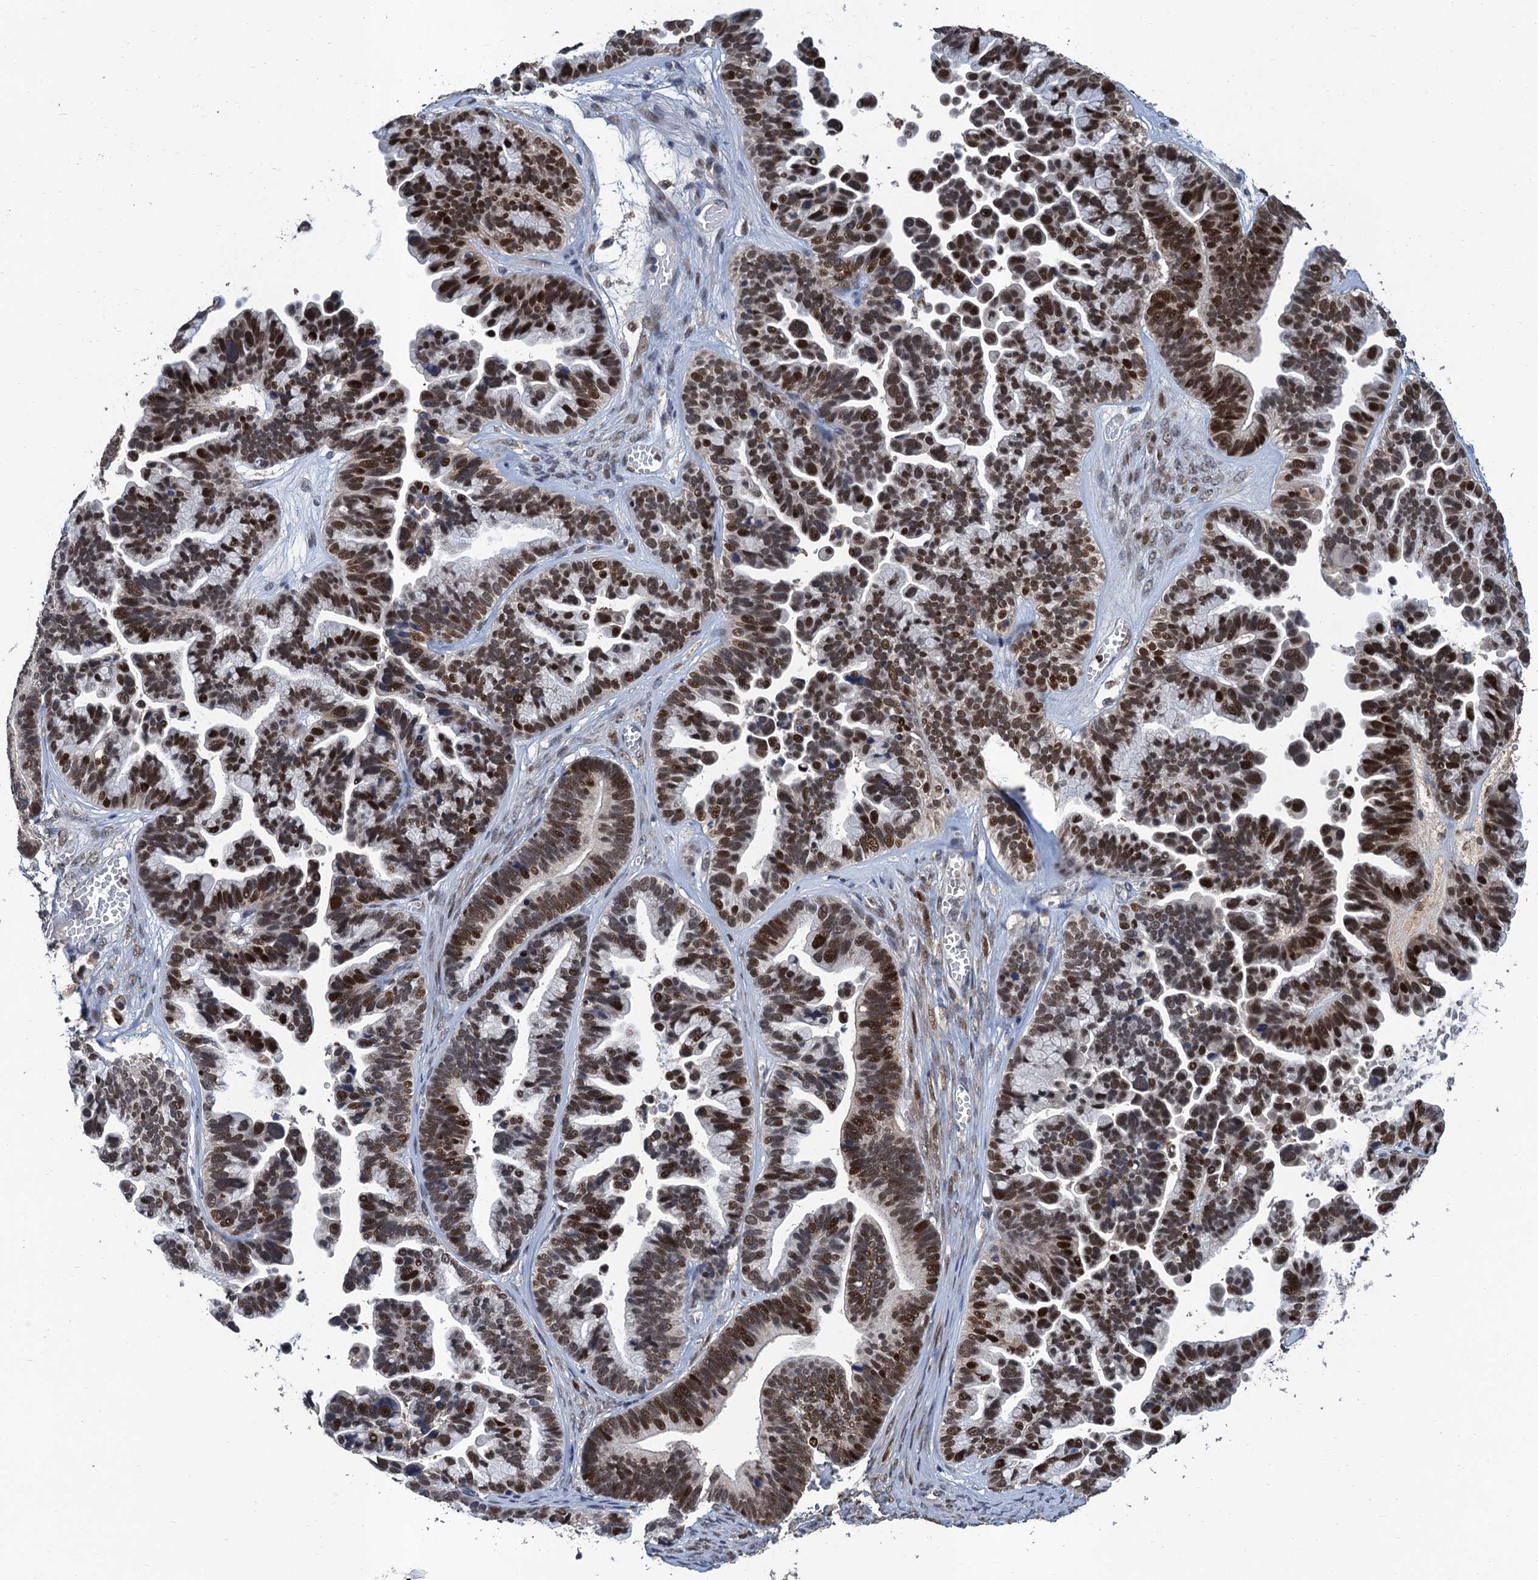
{"staining": {"intensity": "strong", "quantity": ">75%", "location": "nuclear"}, "tissue": "ovarian cancer", "cell_type": "Tumor cells", "image_type": "cancer", "snomed": [{"axis": "morphology", "description": "Cystadenocarcinoma, serous, NOS"}, {"axis": "topography", "description": "Ovary"}], "caption": "Serous cystadenocarcinoma (ovarian) stained with IHC shows strong nuclear staining in approximately >75% of tumor cells. Nuclei are stained in blue.", "gene": "TSEN34", "patient": {"sex": "female", "age": 56}}